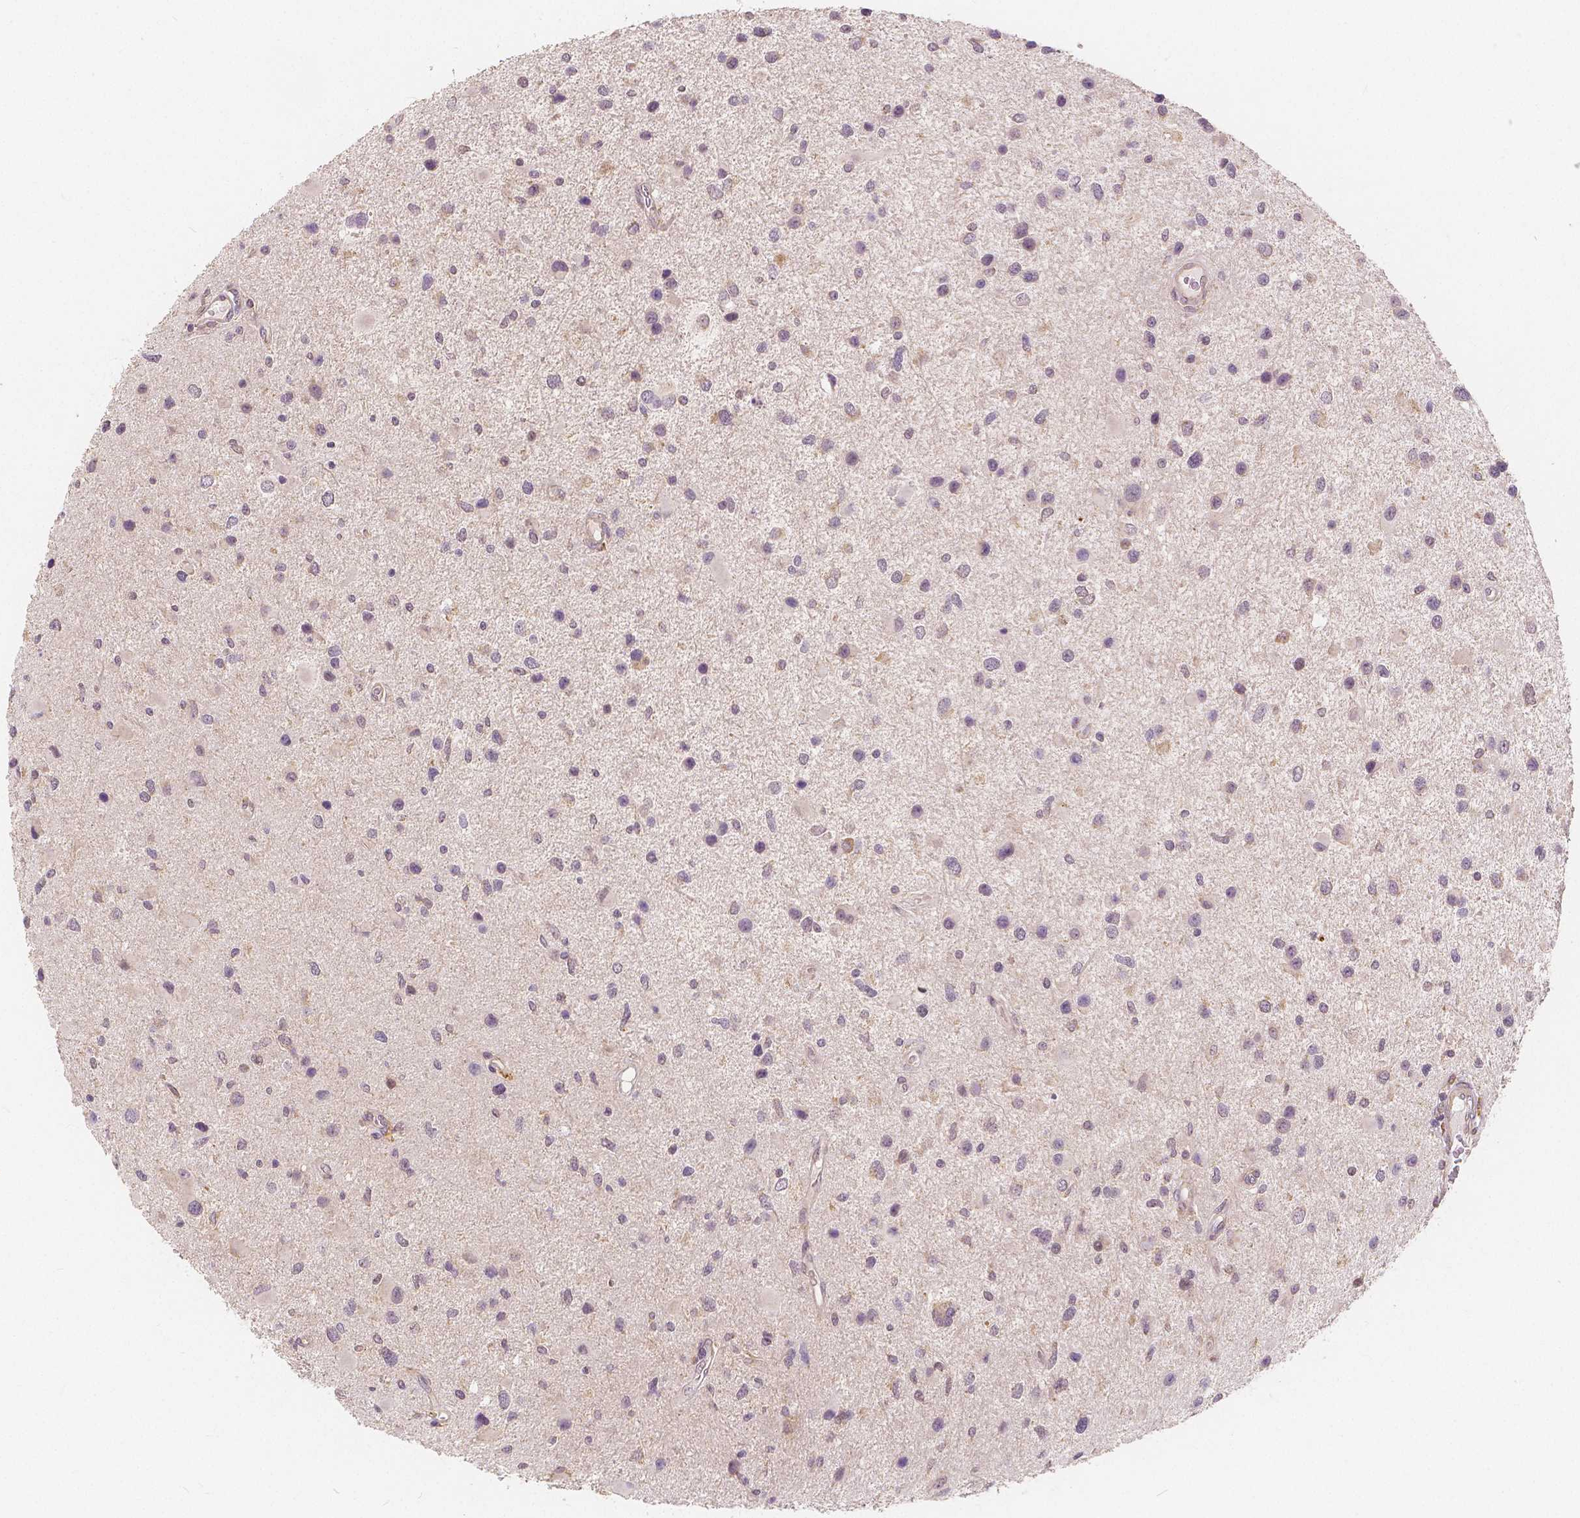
{"staining": {"intensity": "weak", "quantity": "<25%", "location": "cytoplasmic/membranous"}, "tissue": "glioma", "cell_type": "Tumor cells", "image_type": "cancer", "snomed": [{"axis": "morphology", "description": "Glioma, malignant, Low grade"}, {"axis": "topography", "description": "Brain"}], "caption": "Immunohistochemistry histopathology image of low-grade glioma (malignant) stained for a protein (brown), which shows no staining in tumor cells. (DAB immunohistochemistry (IHC) visualized using brightfield microscopy, high magnification).", "gene": "SNX12", "patient": {"sex": "female", "age": 32}}